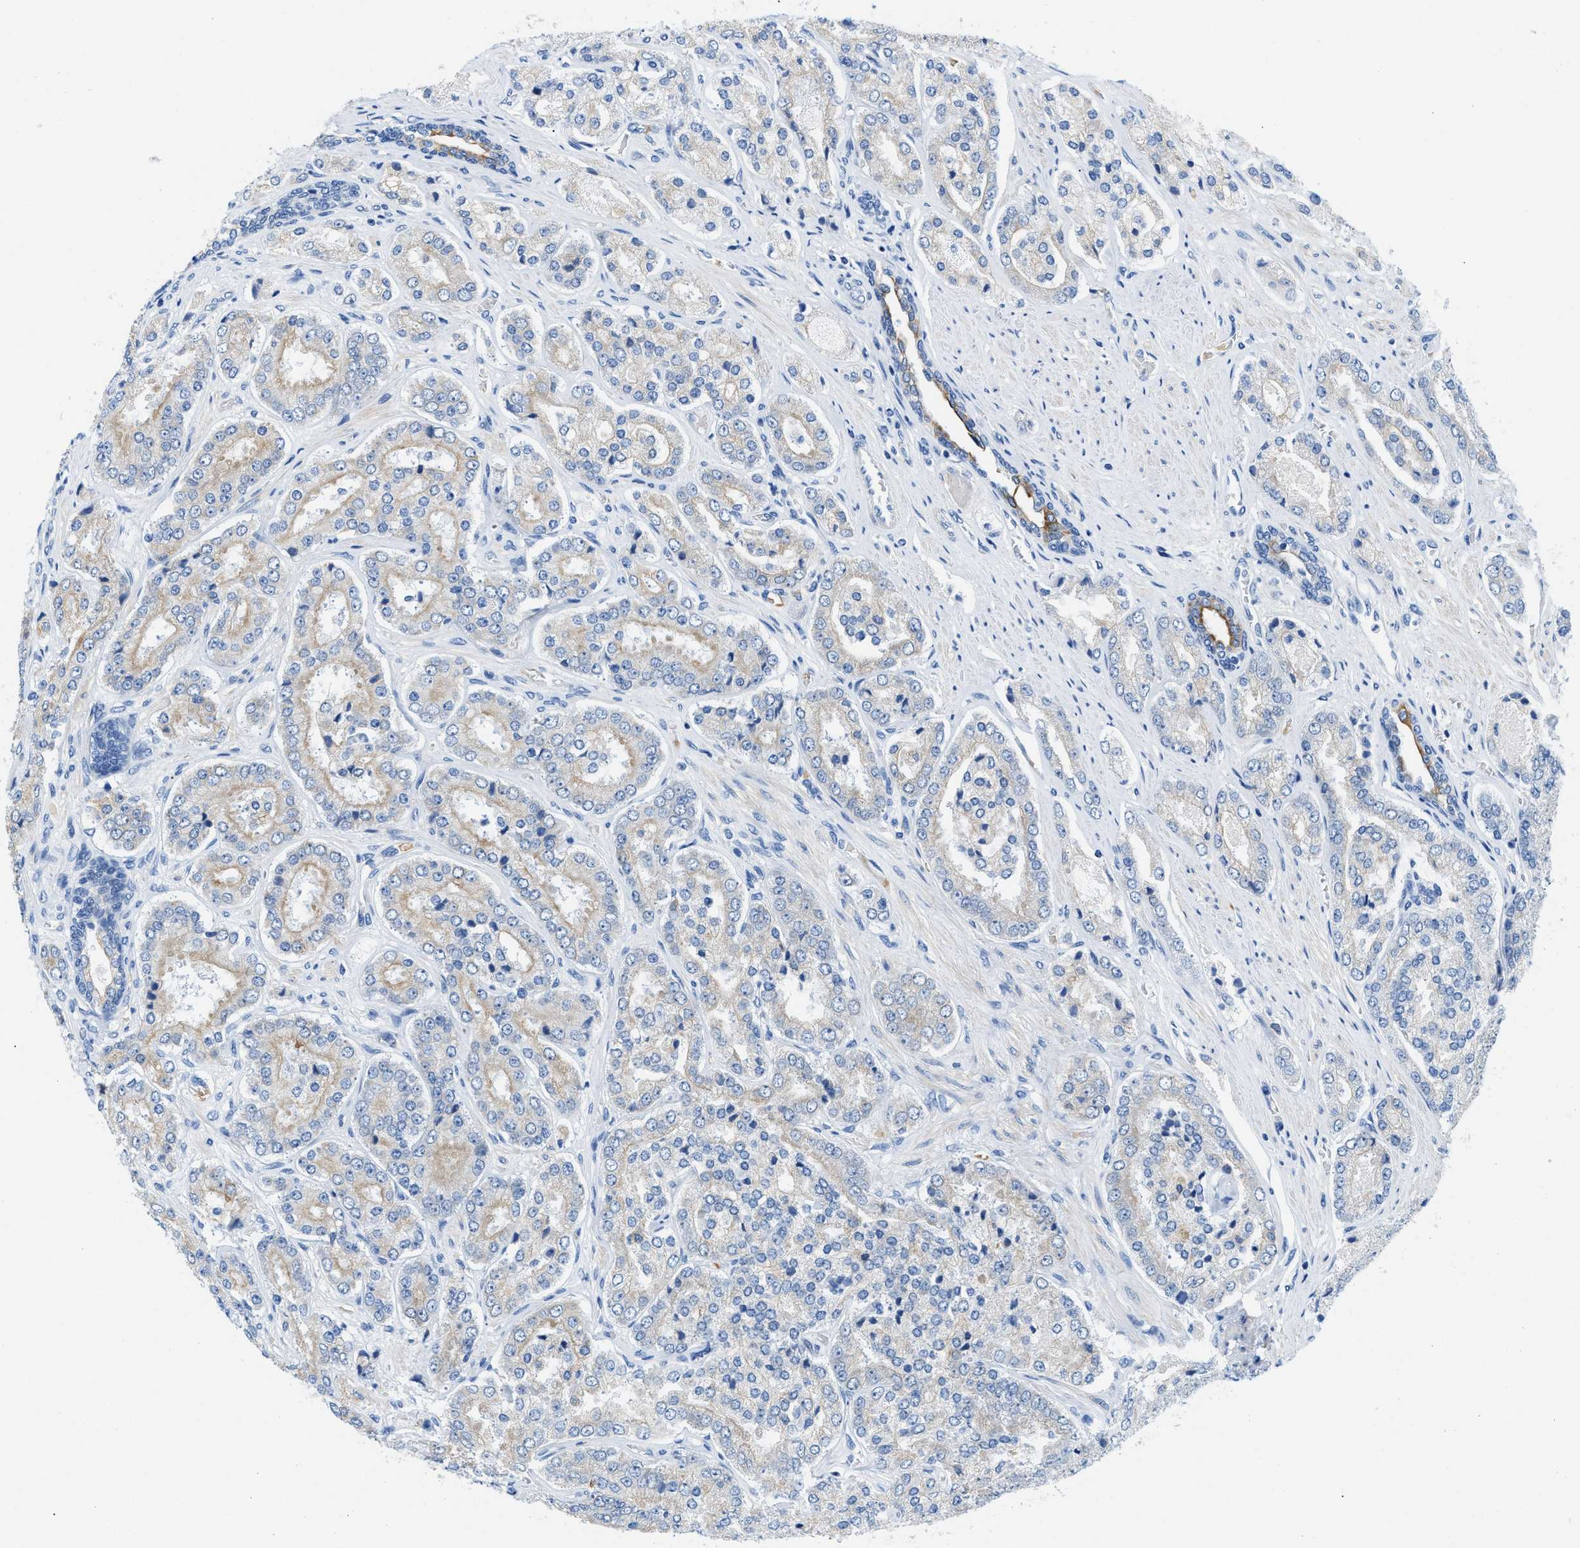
{"staining": {"intensity": "weak", "quantity": "<25%", "location": "cytoplasmic/membranous"}, "tissue": "prostate cancer", "cell_type": "Tumor cells", "image_type": "cancer", "snomed": [{"axis": "morphology", "description": "Adenocarcinoma, High grade"}, {"axis": "topography", "description": "Prostate"}], "caption": "Tumor cells show no significant protein expression in prostate cancer.", "gene": "BPGM", "patient": {"sex": "male", "age": 65}}